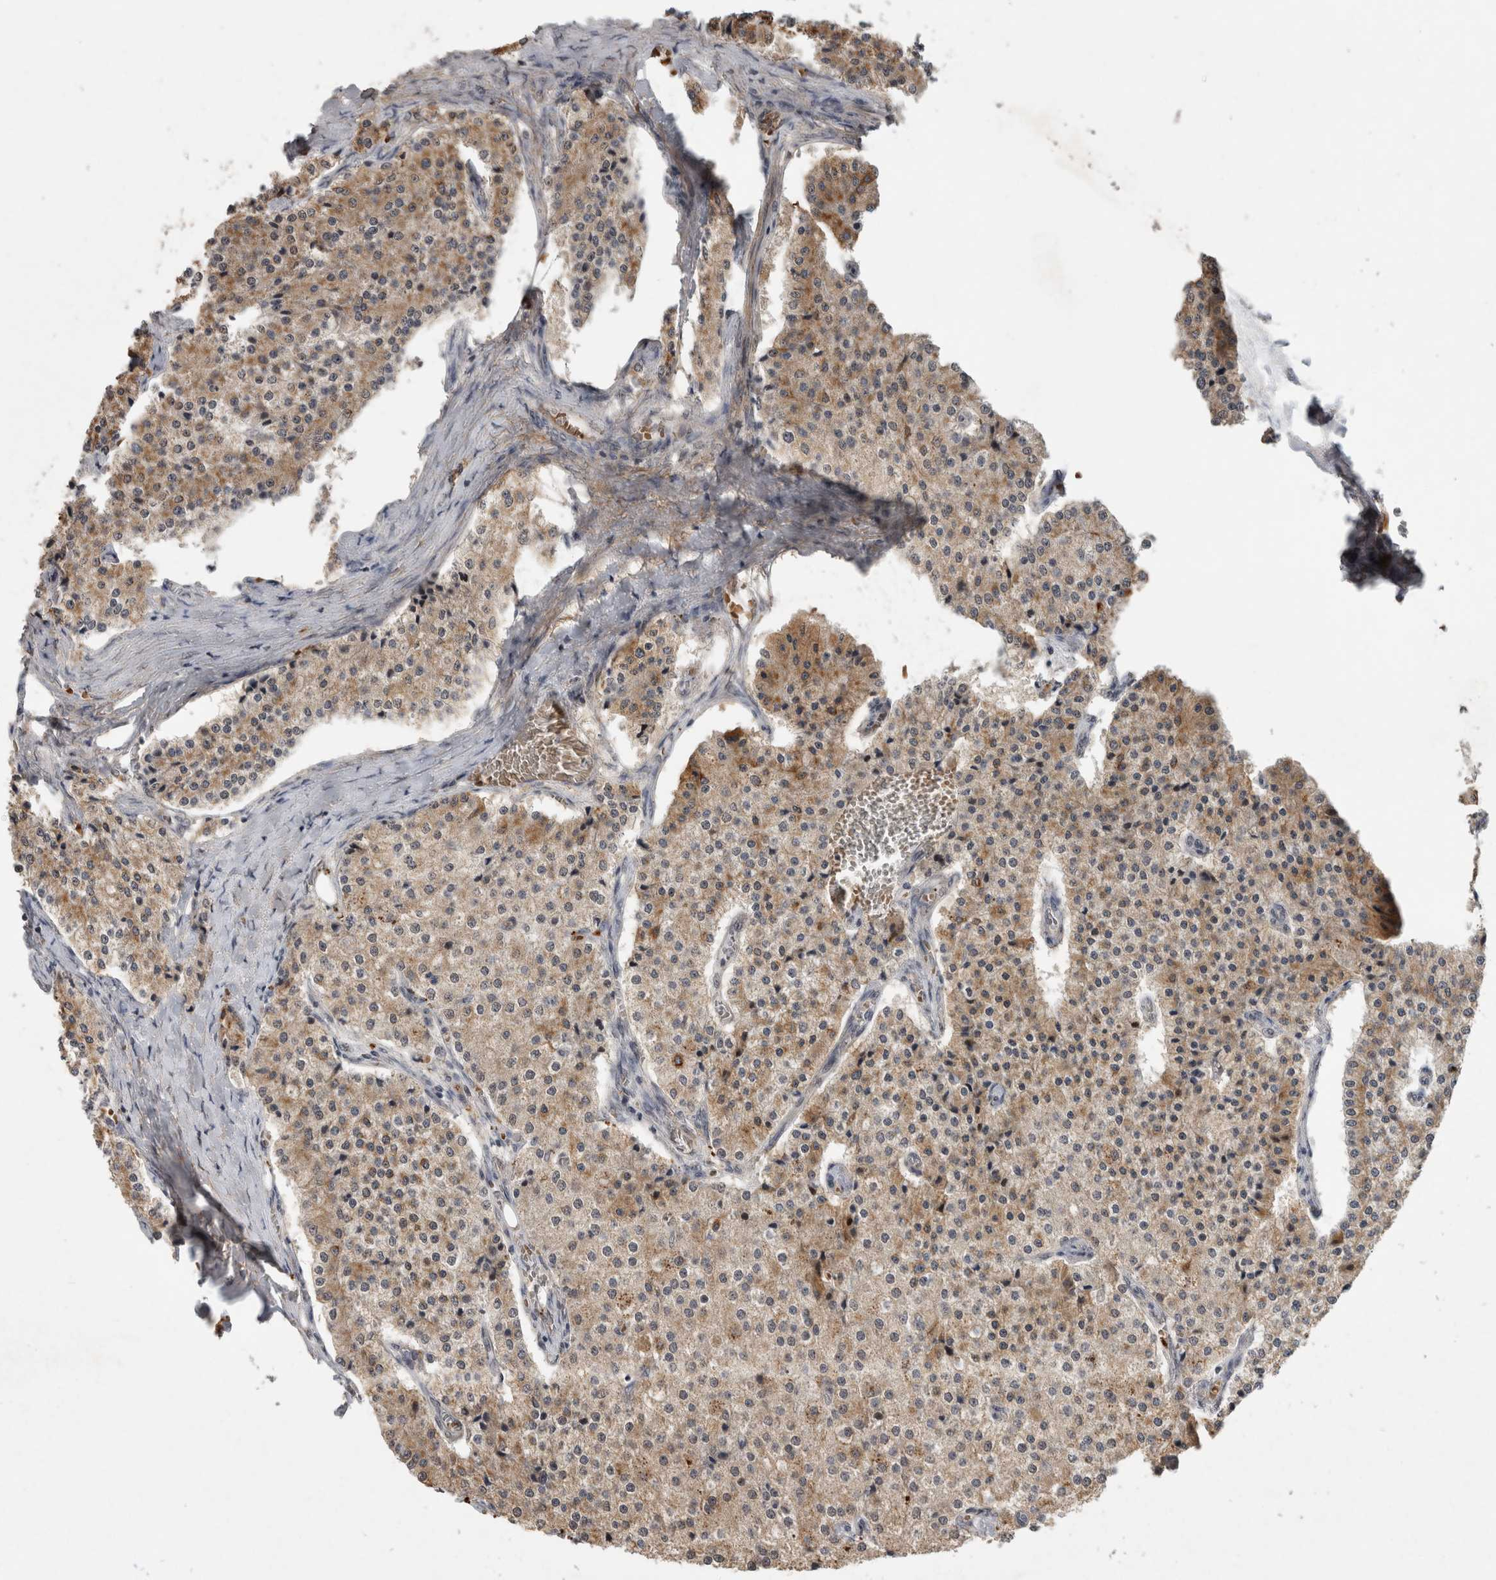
{"staining": {"intensity": "weak", "quantity": ">75%", "location": "cytoplasmic/membranous"}, "tissue": "carcinoid", "cell_type": "Tumor cells", "image_type": "cancer", "snomed": [{"axis": "morphology", "description": "Carcinoid, malignant, NOS"}, {"axis": "topography", "description": "Colon"}], "caption": "DAB immunohistochemical staining of carcinoid reveals weak cytoplasmic/membranous protein positivity in about >75% of tumor cells.", "gene": "RHPN1", "patient": {"sex": "female", "age": 52}}